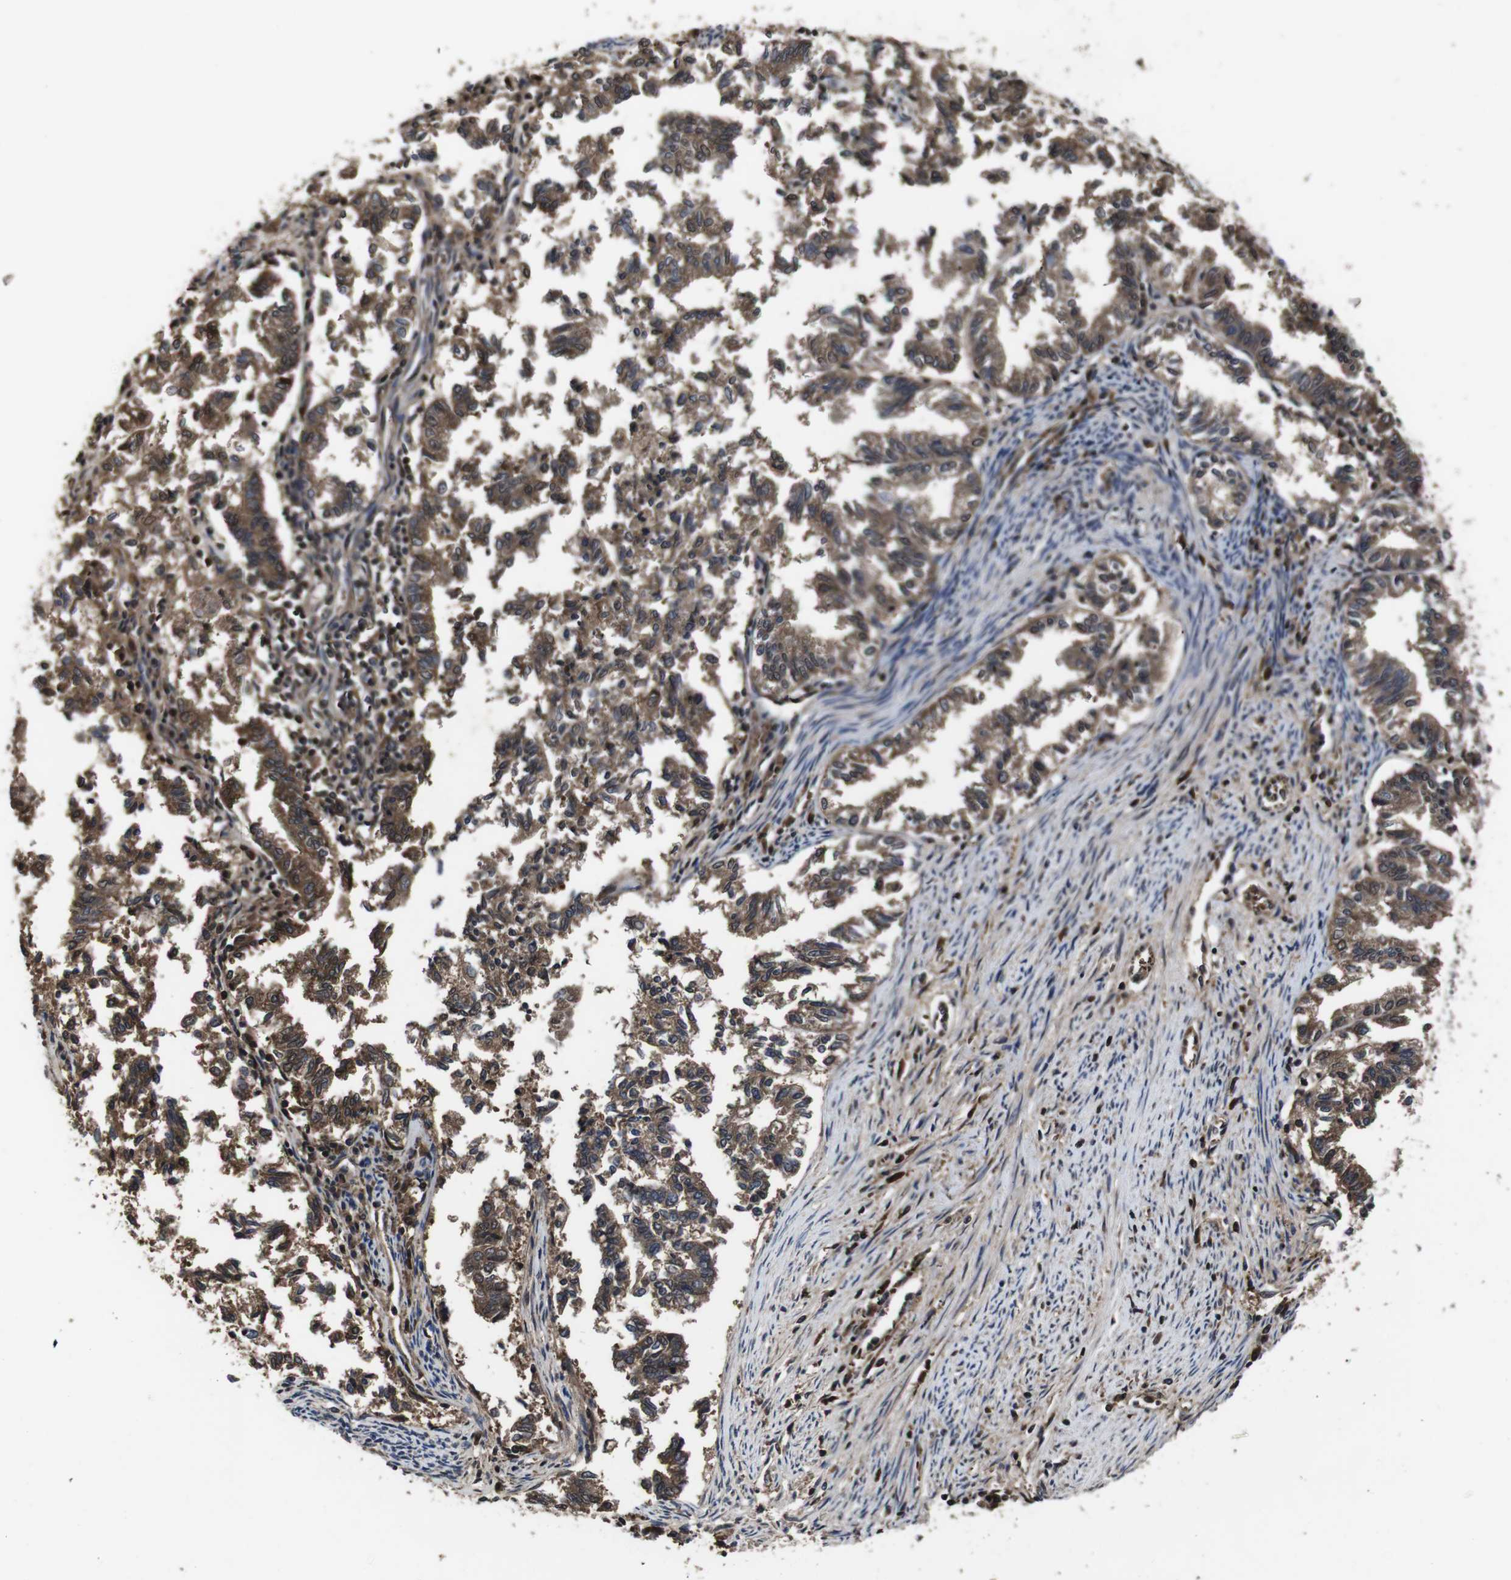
{"staining": {"intensity": "moderate", "quantity": ">75%", "location": "cytoplasmic/membranous"}, "tissue": "endometrial cancer", "cell_type": "Tumor cells", "image_type": "cancer", "snomed": [{"axis": "morphology", "description": "Necrosis, NOS"}, {"axis": "morphology", "description": "Adenocarcinoma, NOS"}, {"axis": "topography", "description": "Endometrium"}], "caption": "Protein expression analysis of endometrial adenocarcinoma reveals moderate cytoplasmic/membranous positivity in approximately >75% of tumor cells.", "gene": "CXCL11", "patient": {"sex": "female", "age": 79}}